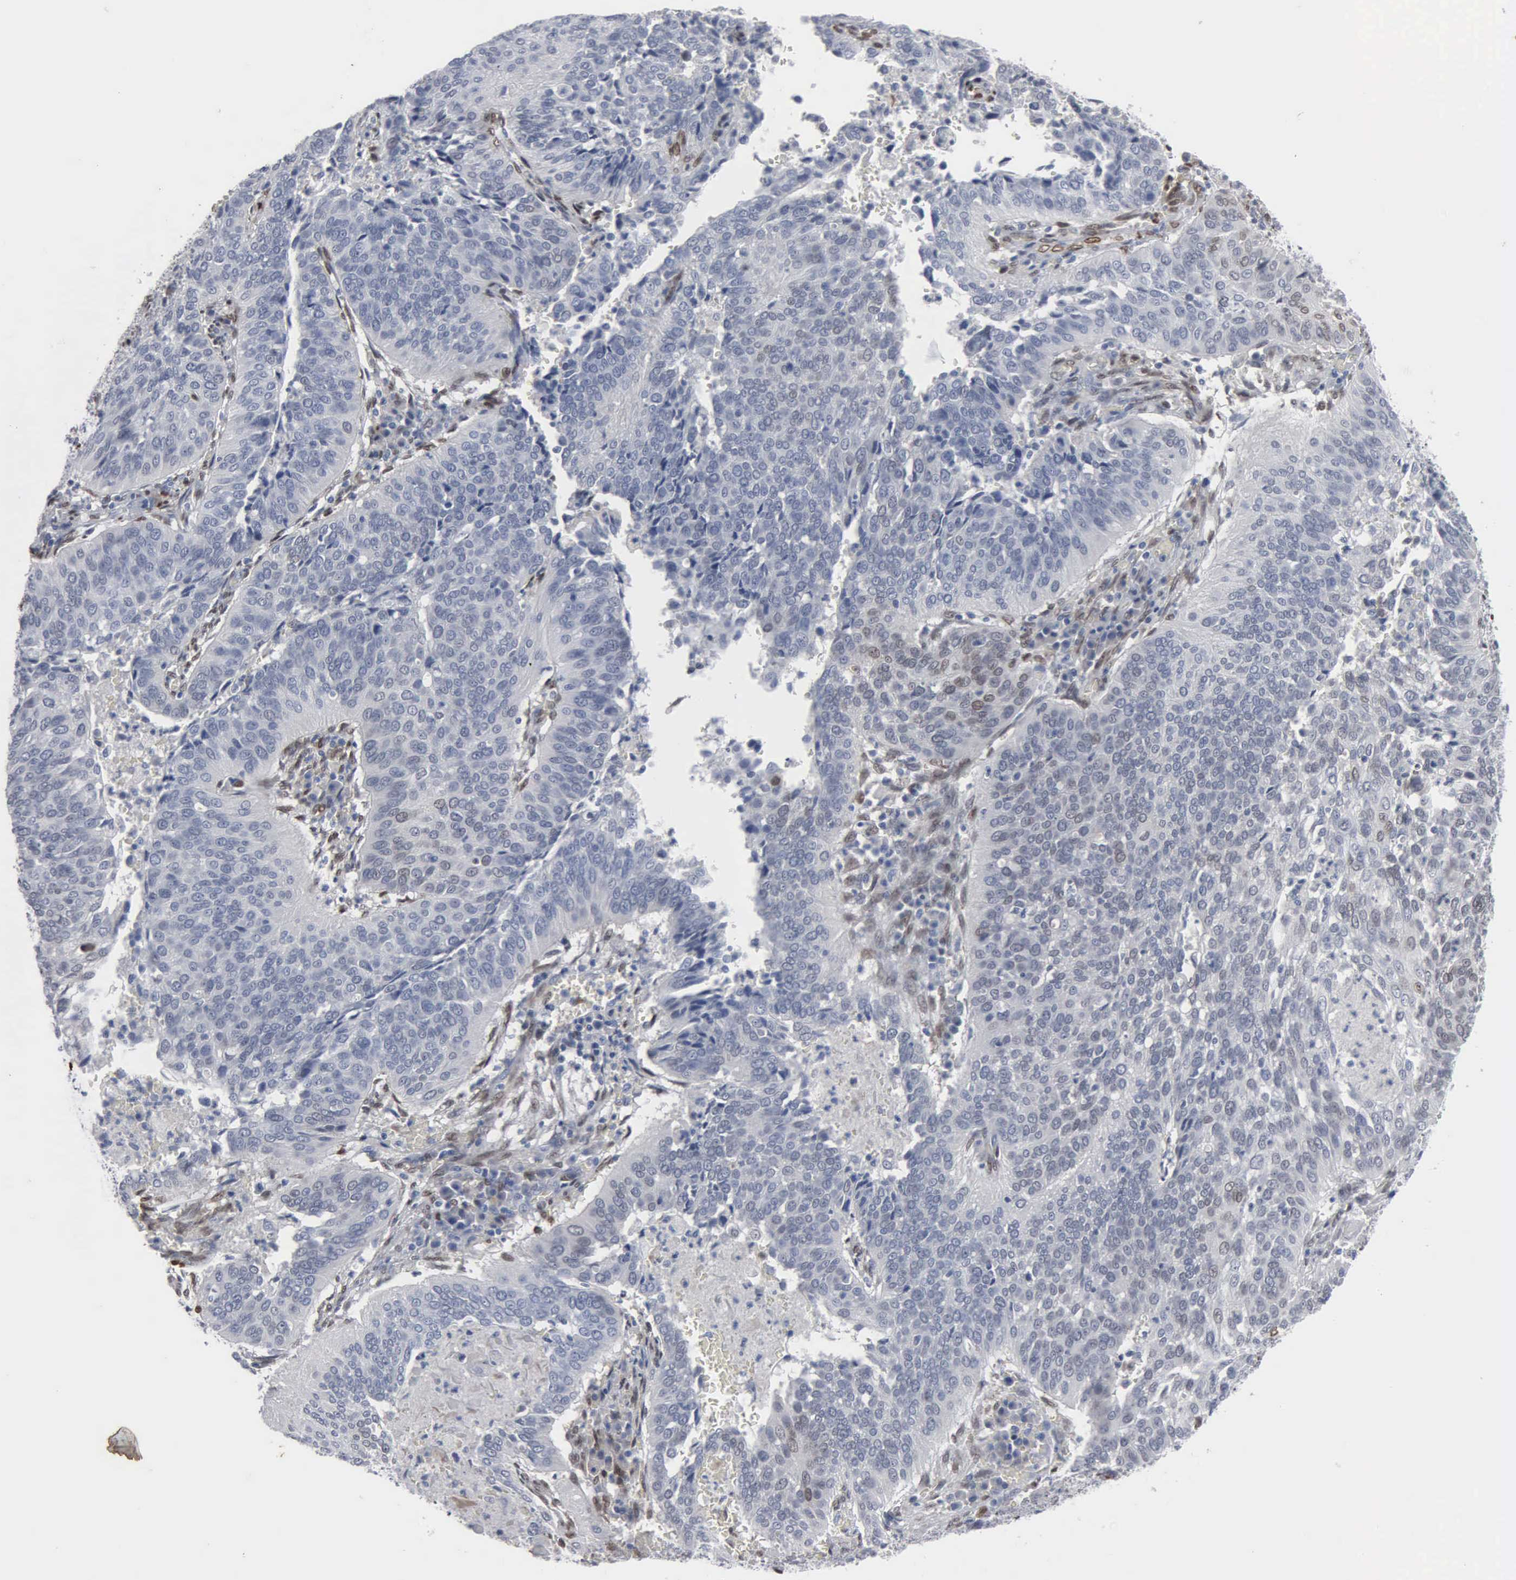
{"staining": {"intensity": "negative", "quantity": "none", "location": "none"}, "tissue": "cervical cancer", "cell_type": "Tumor cells", "image_type": "cancer", "snomed": [{"axis": "morphology", "description": "Squamous cell carcinoma, NOS"}, {"axis": "topography", "description": "Cervix"}], "caption": "The histopathology image displays no significant staining in tumor cells of cervical squamous cell carcinoma.", "gene": "FGF2", "patient": {"sex": "female", "age": 39}}